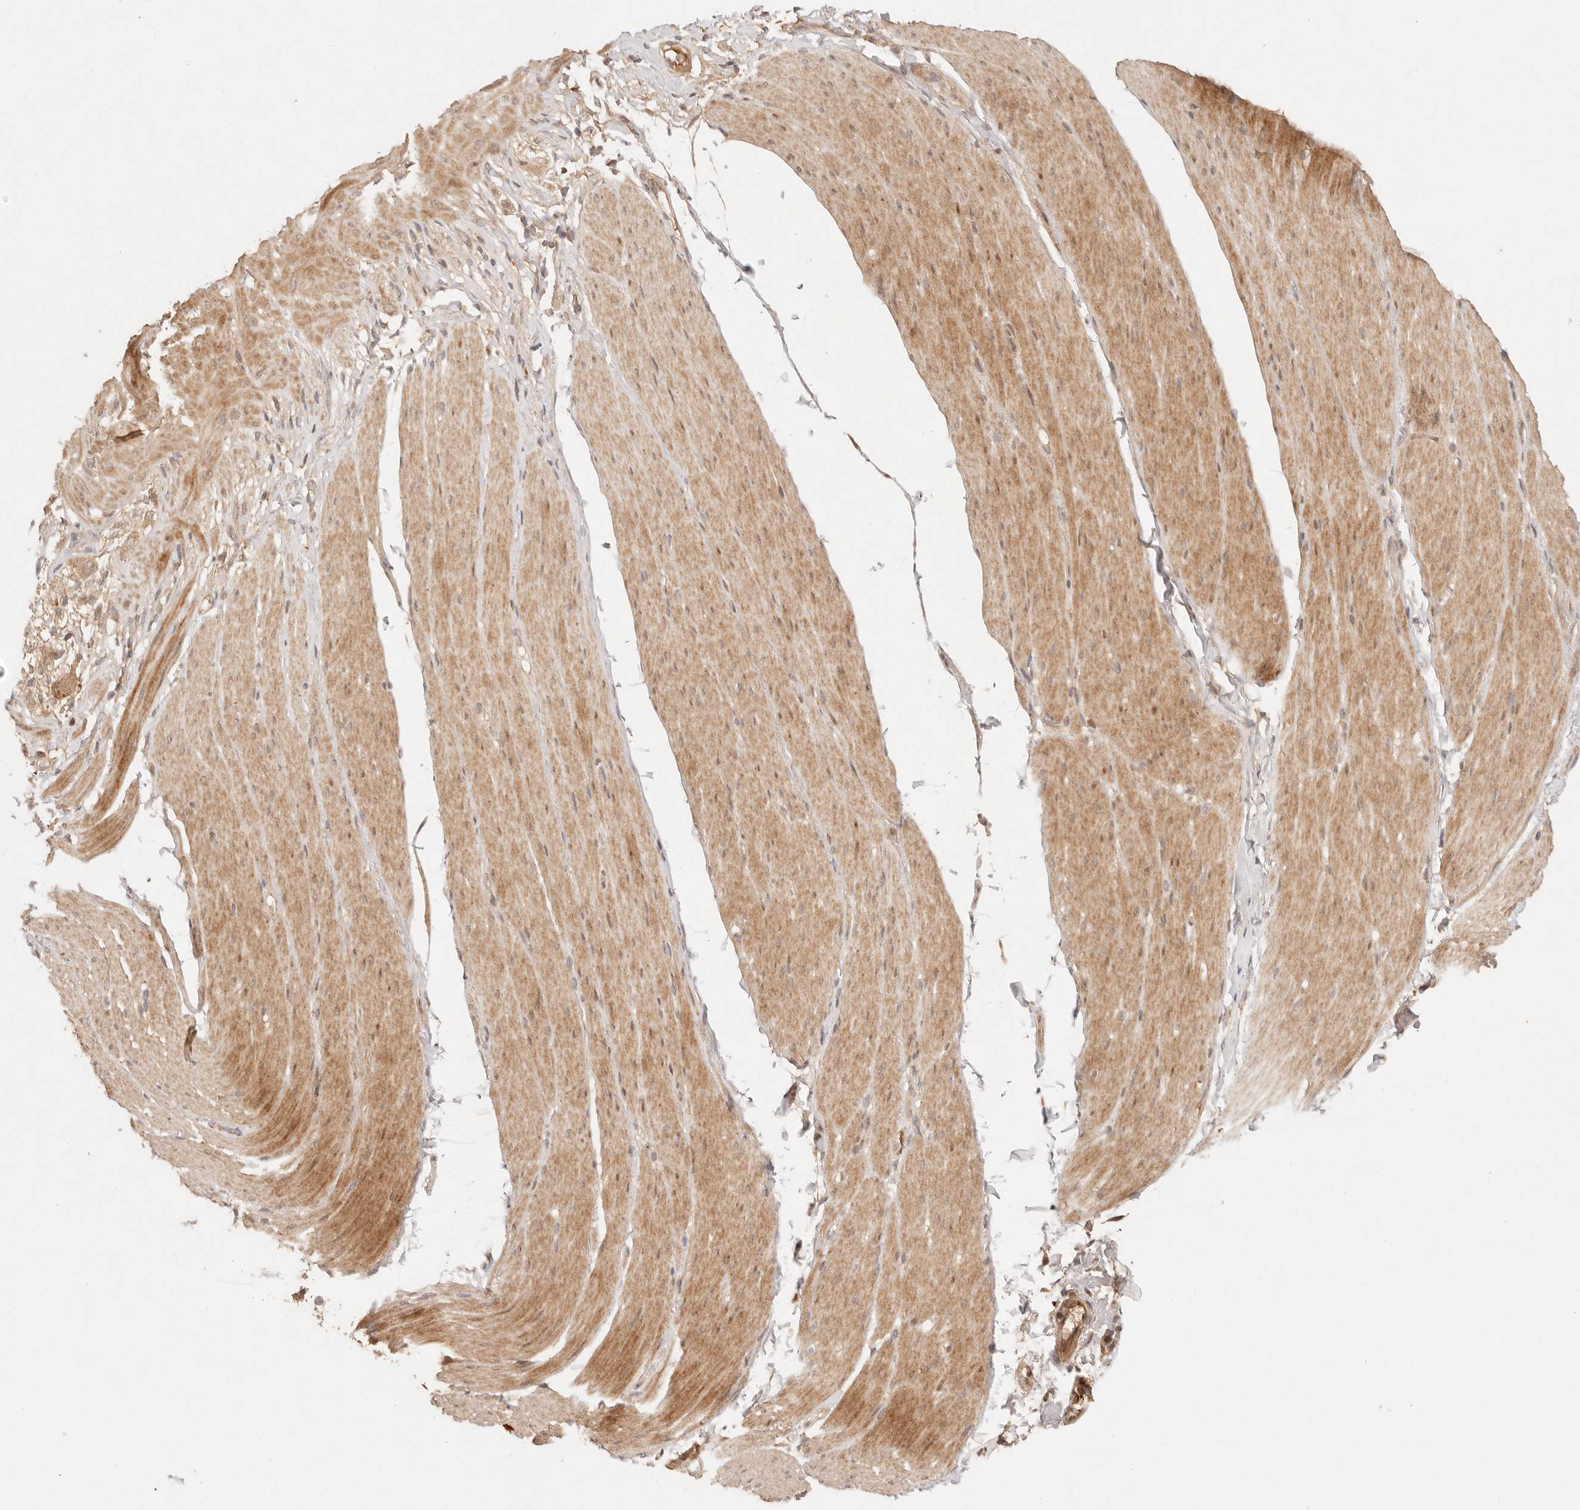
{"staining": {"intensity": "moderate", "quantity": ">75%", "location": "cytoplasmic/membranous"}, "tissue": "smooth muscle", "cell_type": "Smooth muscle cells", "image_type": "normal", "snomed": [{"axis": "morphology", "description": "Normal tissue, NOS"}, {"axis": "topography", "description": "Smooth muscle"}, {"axis": "topography", "description": "Small intestine"}], "caption": "Immunohistochemistry (IHC) (DAB (3,3'-diaminobenzidine)) staining of normal human smooth muscle demonstrates moderate cytoplasmic/membranous protein staining in approximately >75% of smooth muscle cells.", "gene": "PHLDA3", "patient": {"sex": "female", "age": 84}}